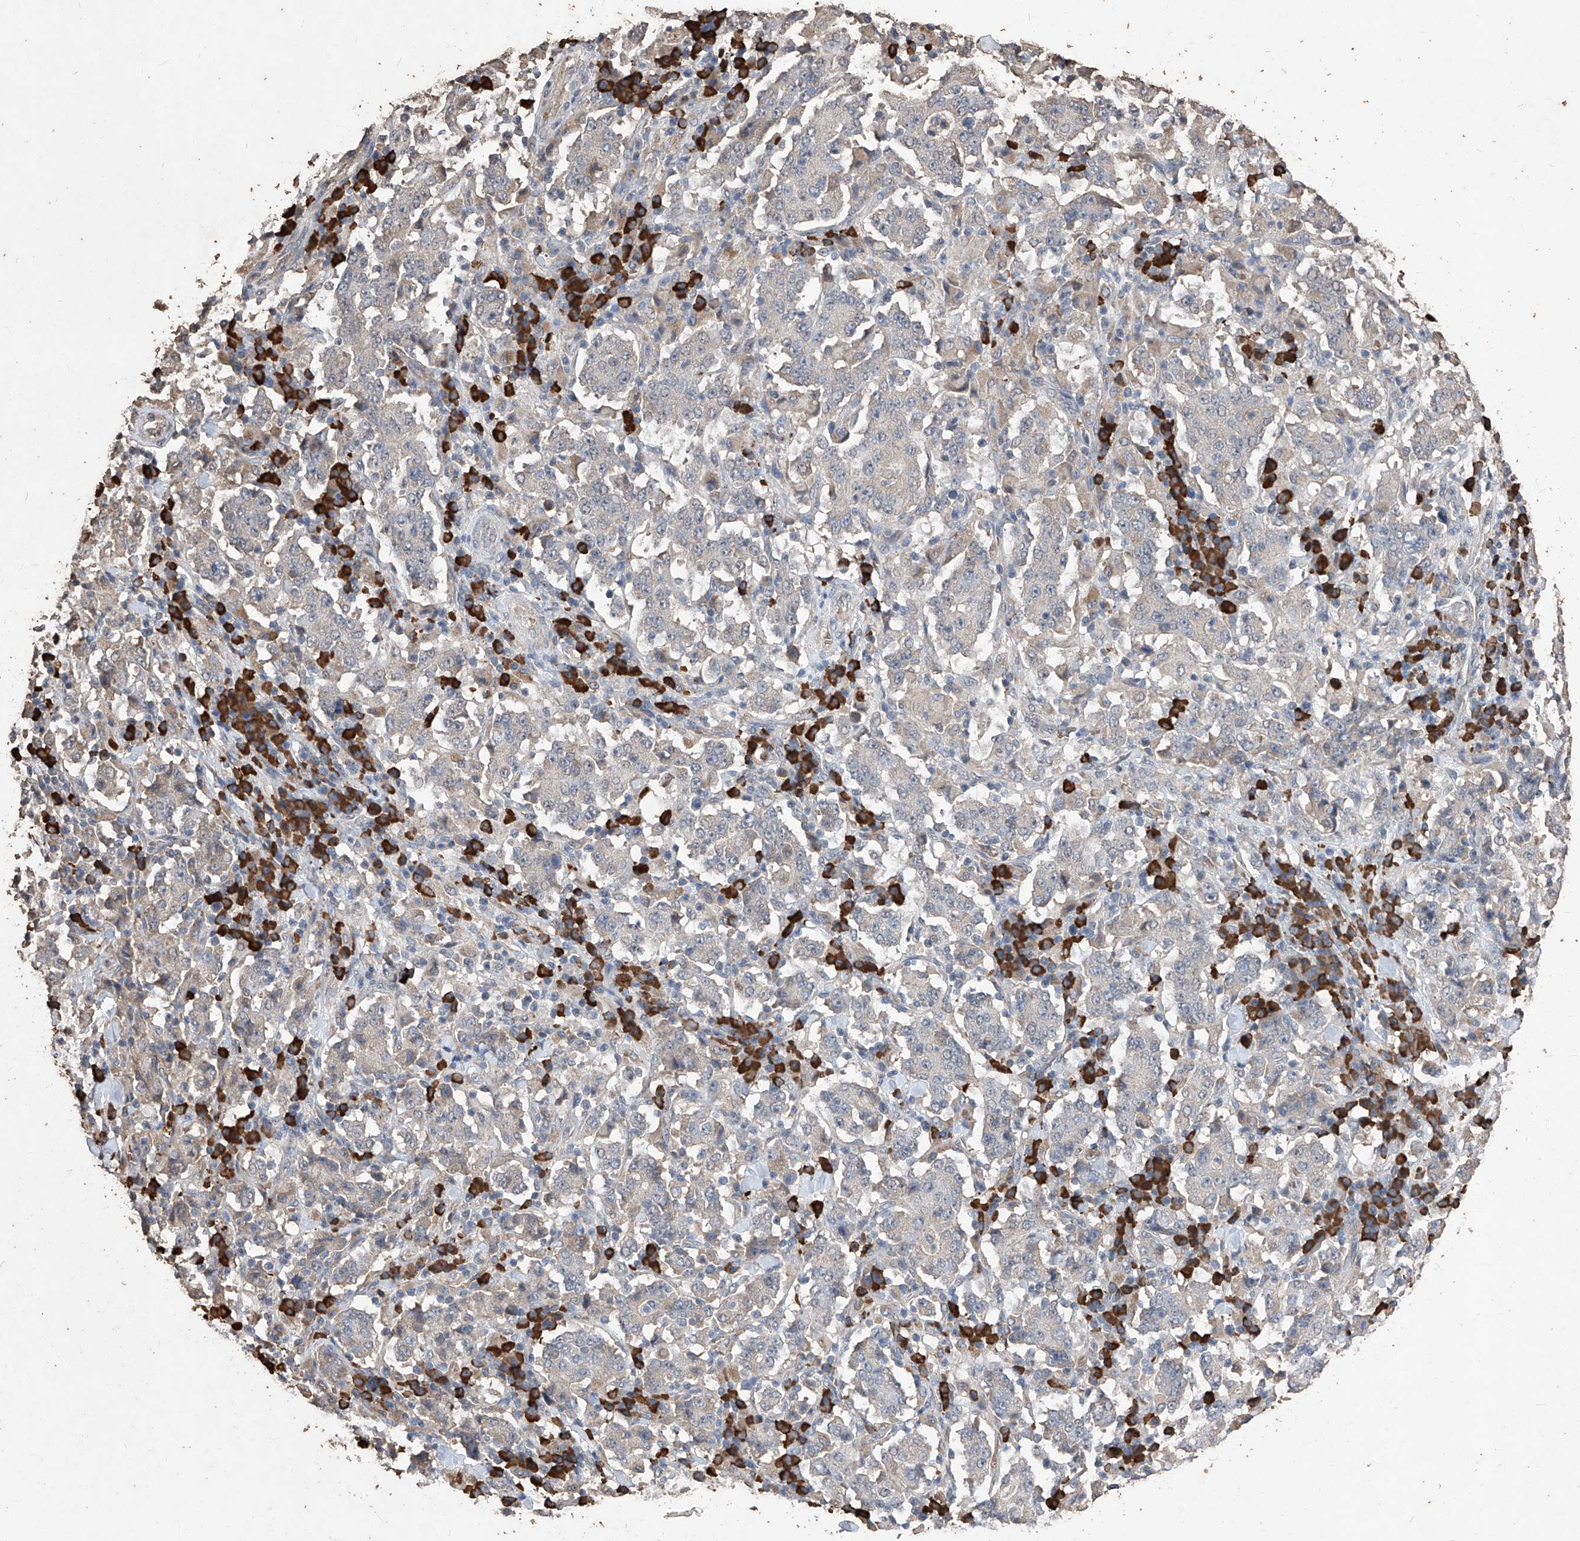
{"staining": {"intensity": "negative", "quantity": "none", "location": "none"}, "tissue": "stomach cancer", "cell_type": "Tumor cells", "image_type": "cancer", "snomed": [{"axis": "morphology", "description": "Normal tissue, NOS"}, {"axis": "morphology", "description": "Adenocarcinoma, NOS"}, {"axis": "topography", "description": "Stomach, upper"}, {"axis": "topography", "description": "Stomach"}], "caption": "Immunohistochemical staining of human adenocarcinoma (stomach) shows no significant positivity in tumor cells.", "gene": "EML1", "patient": {"sex": "male", "age": 59}}